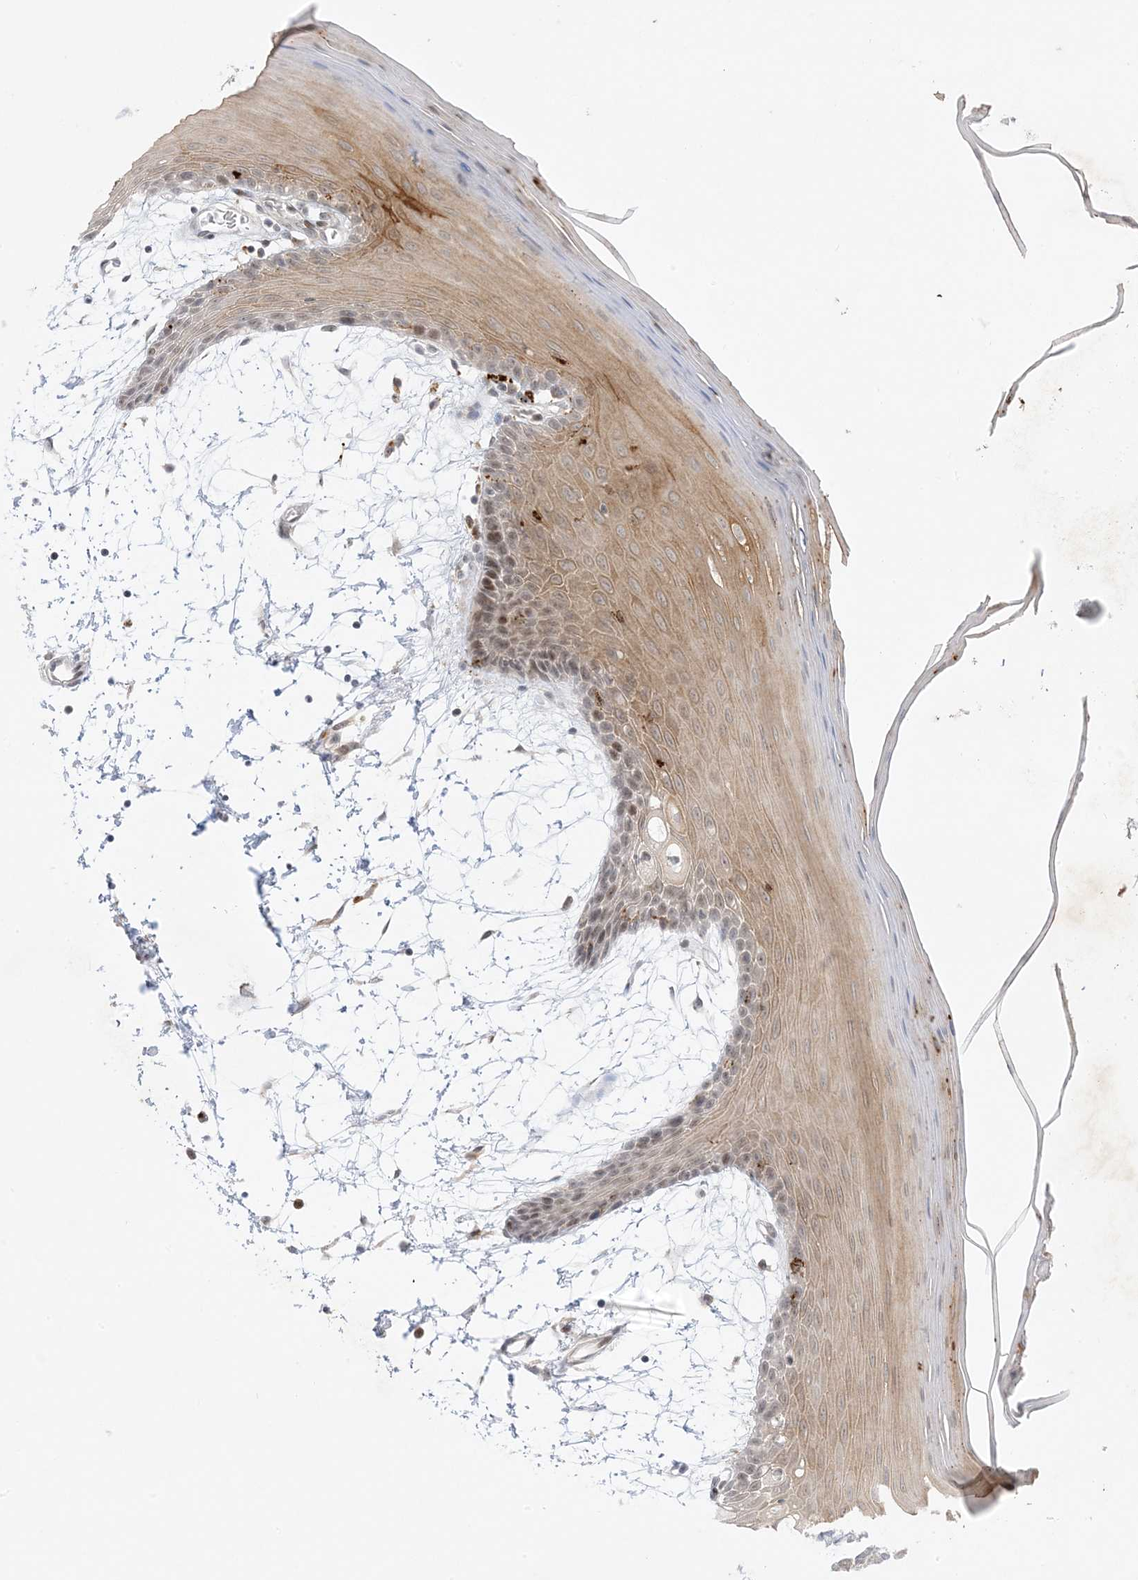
{"staining": {"intensity": "moderate", "quantity": ">75%", "location": "cytoplasmic/membranous,nuclear"}, "tissue": "oral mucosa", "cell_type": "Squamous epithelial cells", "image_type": "normal", "snomed": [{"axis": "morphology", "description": "Normal tissue, NOS"}, {"axis": "topography", "description": "Skeletal muscle"}, {"axis": "topography", "description": "Oral tissue"}, {"axis": "topography", "description": "Salivary gland"}, {"axis": "topography", "description": "Peripheral nerve tissue"}], "caption": "An immunohistochemistry (IHC) histopathology image of normal tissue is shown. Protein staining in brown highlights moderate cytoplasmic/membranous,nuclear positivity in oral mucosa within squamous epithelial cells. The protein of interest is shown in brown color, while the nuclei are stained blue.", "gene": "PTK6", "patient": {"sex": "male", "age": 54}}